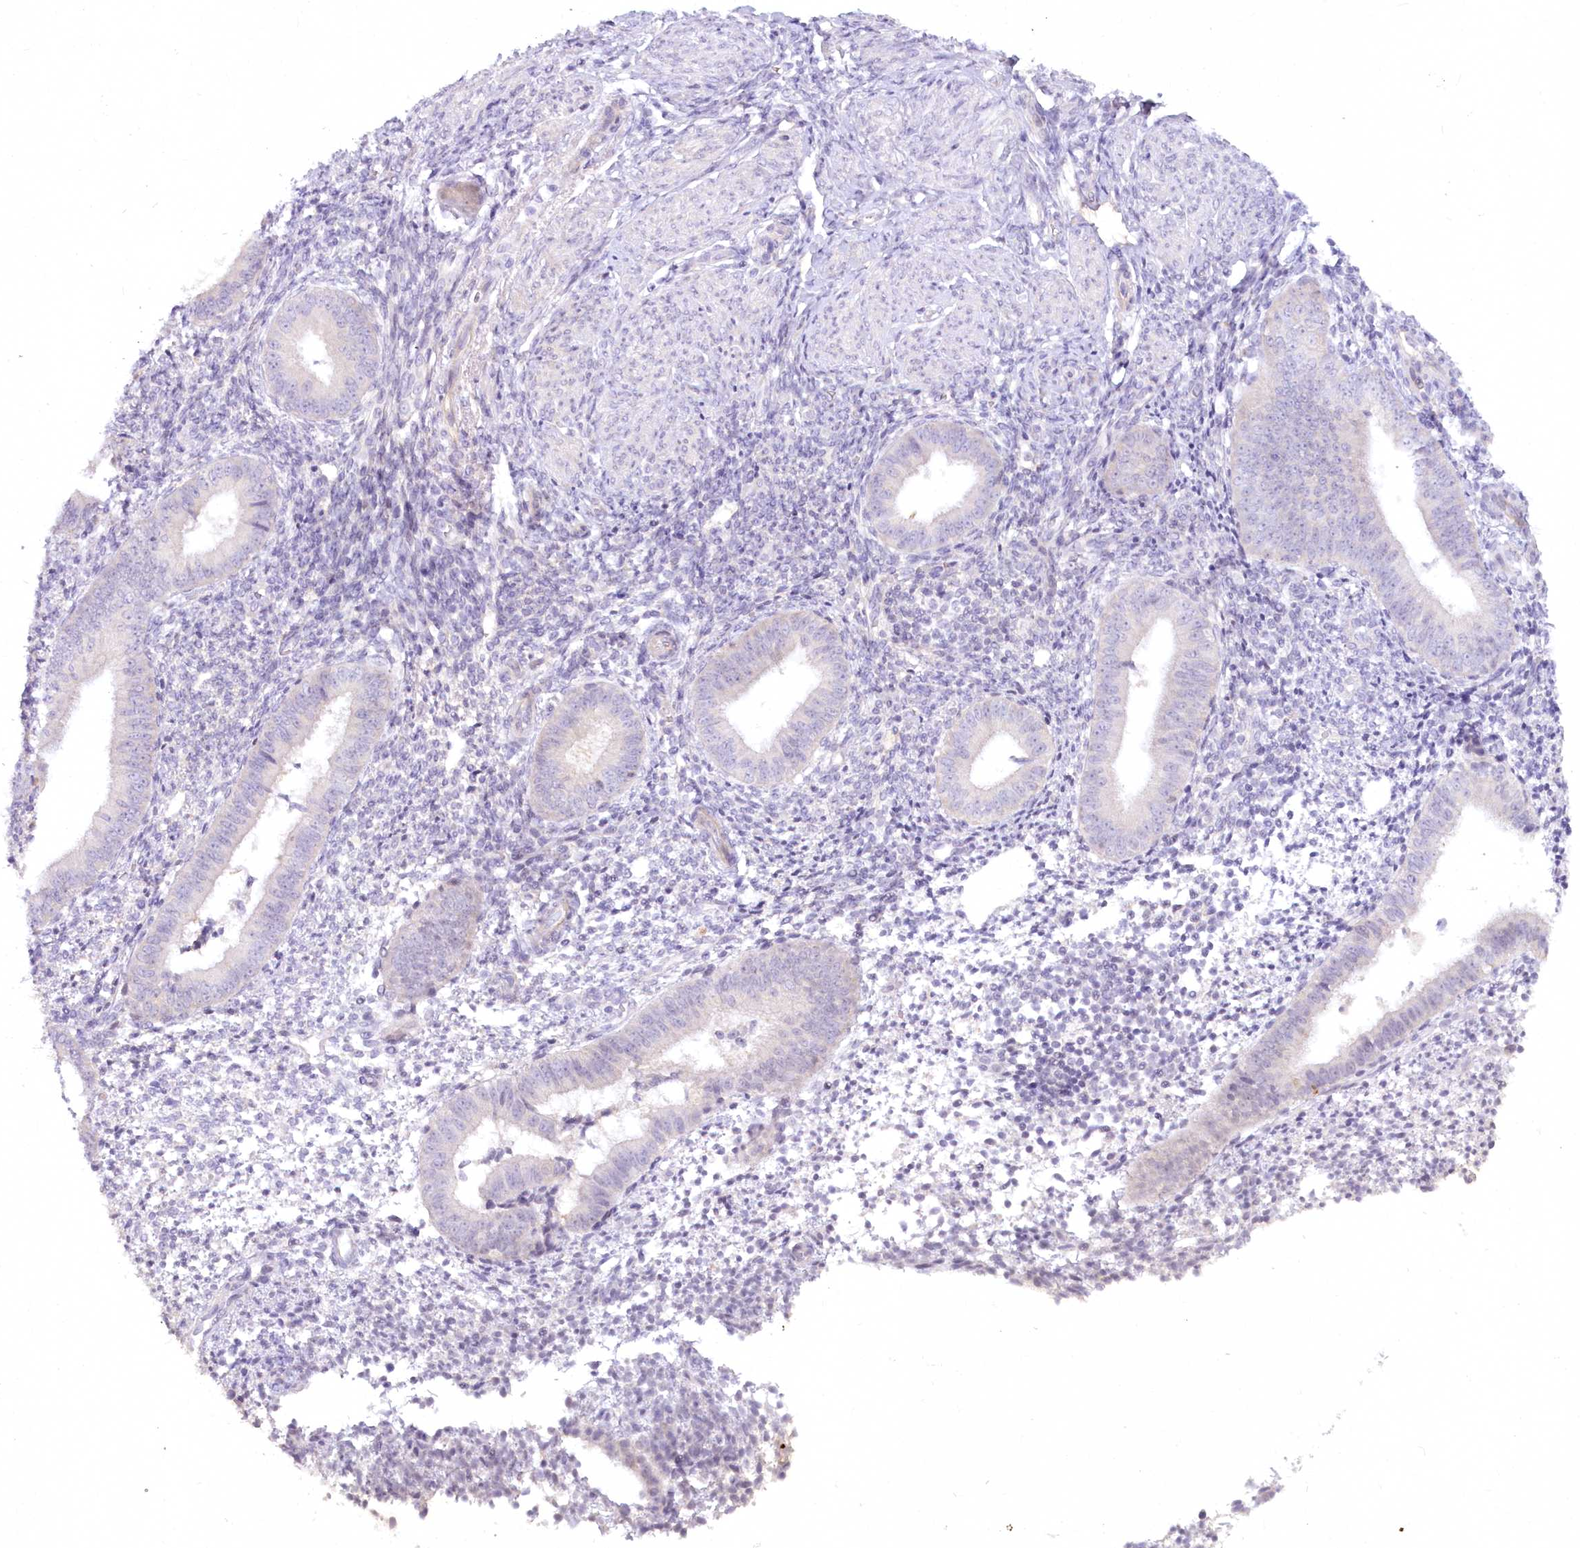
{"staining": {"intensity": "negative", "quantity": "none", "location": "none"}, "tissue": "endometrium", "cell_type": "Cells in endometrial stroma", "image_type": "normal", "snomed": [{"axis": "morphology", "description": "Normal tissue, NOS"}, {"axis": "topography", "description": "Uterus"}, {"axis": "topography", "description": "Endometrium"}], "caption": "A micrograph of human endometrium is negative for staining in cells in endometrial stroma. The staining is performed using DAB brown chromogen with nuclei counter-stained in using hematoxylin.", "gene": "EFHC2", "patient": {"sex": "female", "age": 48}}